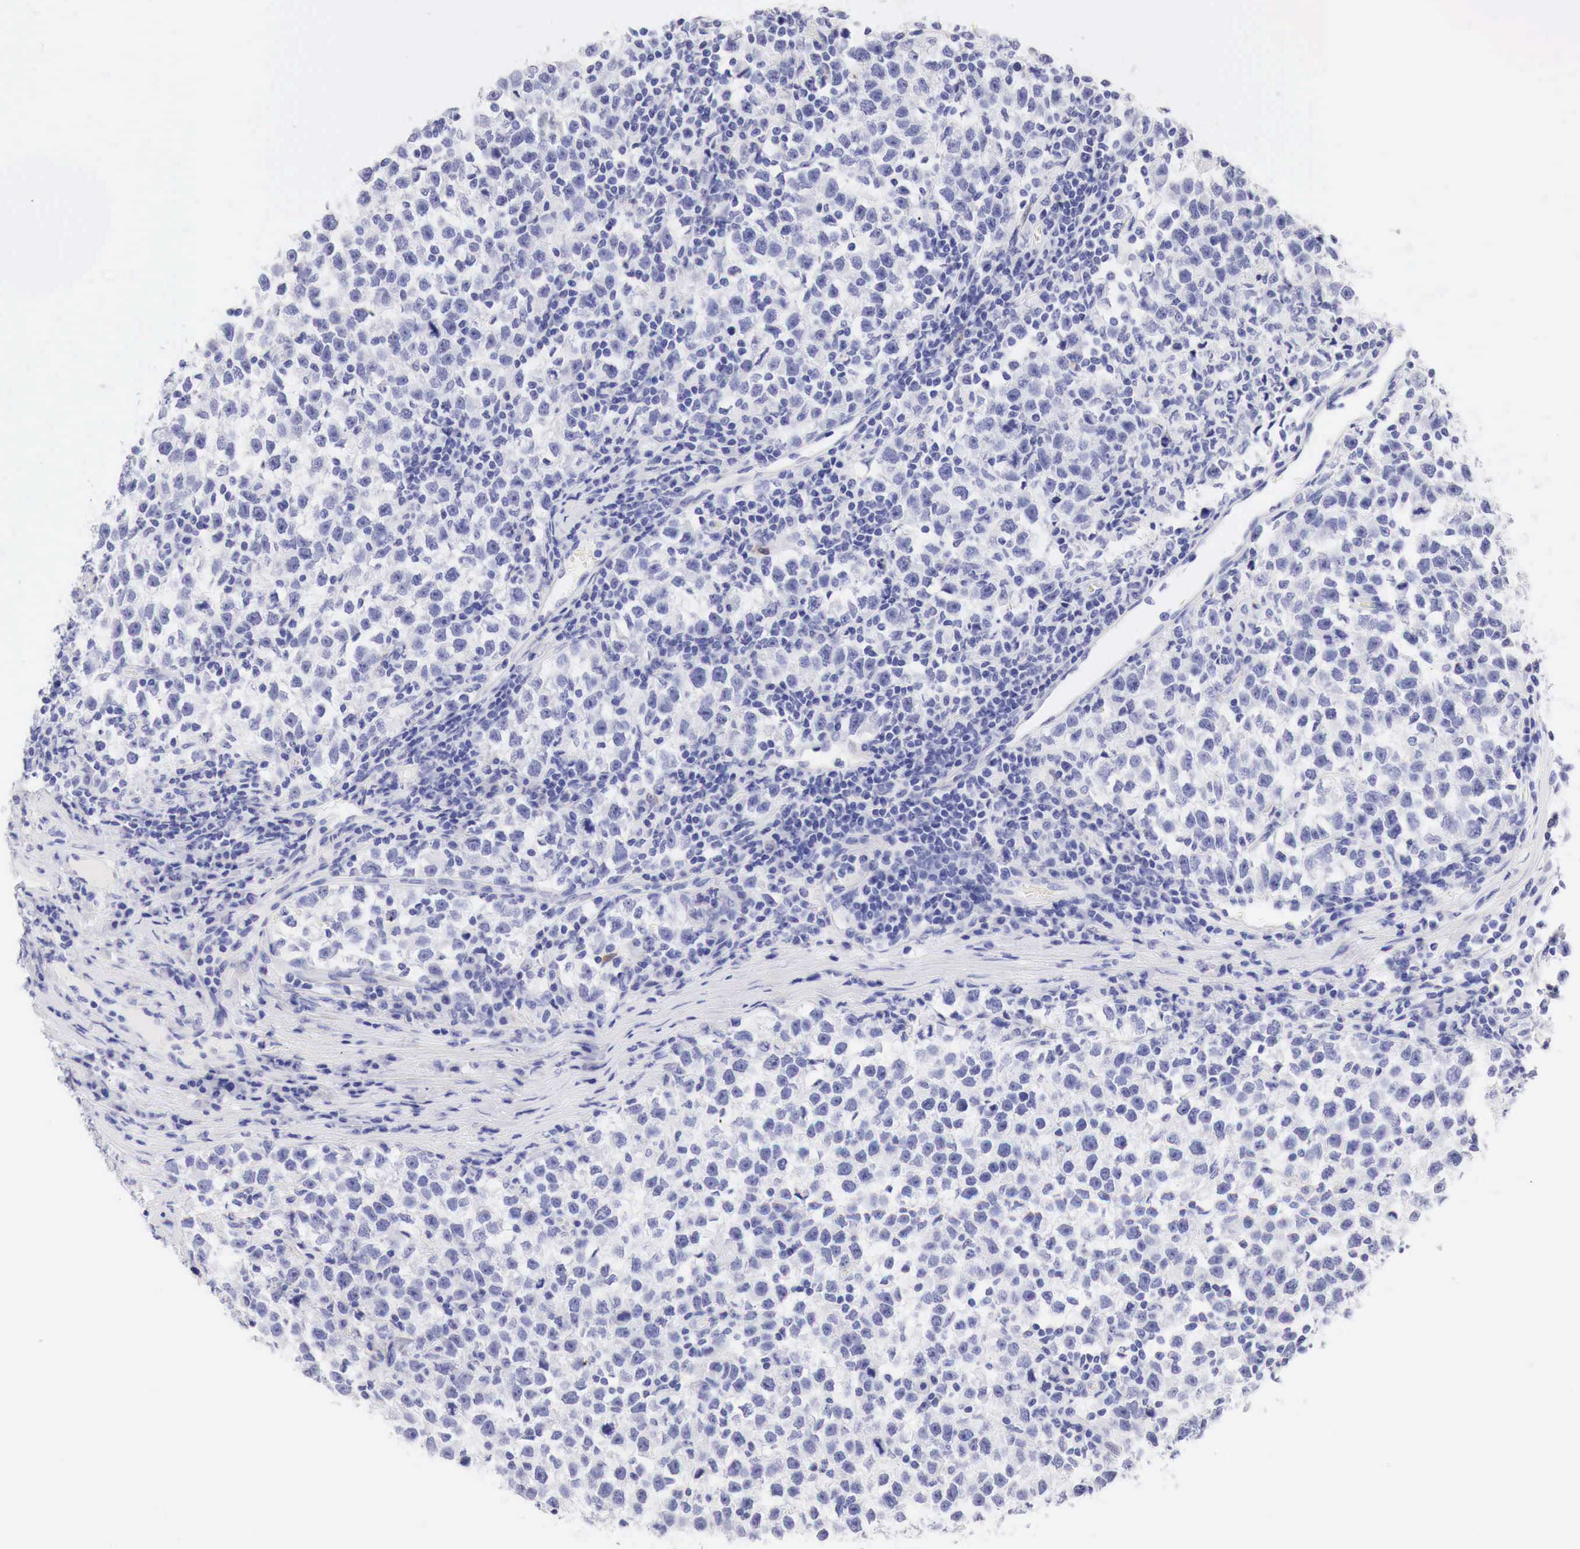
{"staining": {"intensity": "negative", "quantity": "none", "location": "none"}, "tissue": "testis cancer", "cell_type": "Tumor cells", "image_type": "cancer", "snomed": [{"axis": "morphology", "description": "Seminoma, NOS"}, {"axis": "topography", "description": "Testis"}], "caption": "Immunohistochemical staining of testis cancer shows no significant staining in tumor cells. Nuclei are stained in blue.", "gene": "CDKN2A", "patient": {"sex": "male", "age": 43}}